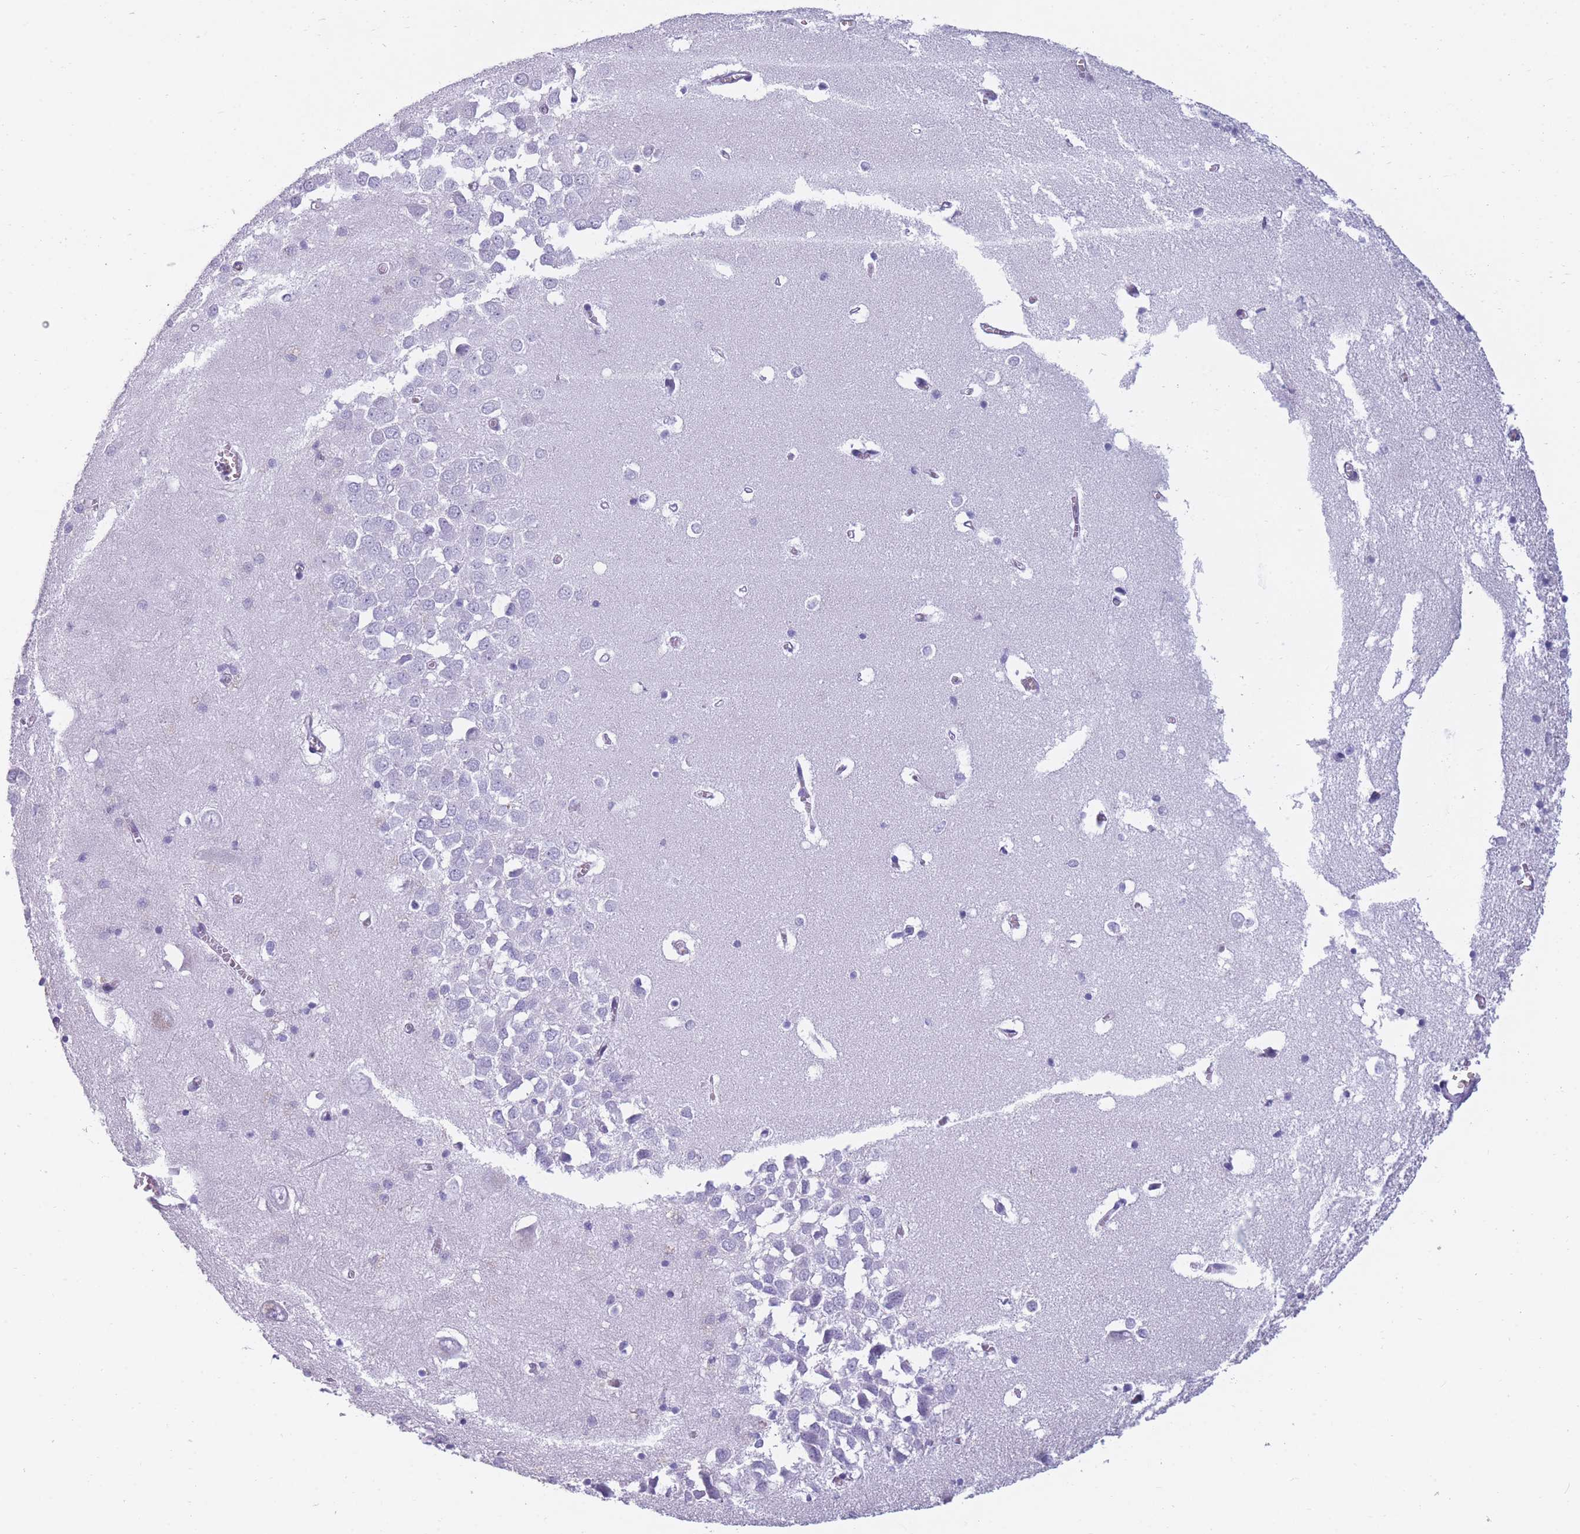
{"staining": {"intensity": "negative", "quantity": "none", "location": "none"}, "tissue": "hippocampus", "cell_type": "Glial cells", "image_type": "normal", "snomed": [{"axis": "morphology", "description": "Normal tissue, NOS"}, {"axis": "topography", "description": "Hippocampus"}], "caption": "Immunohistochemistry (IHC) image of benign hippocampus stained for a protein (brown), which shows no expression in glial cells.", "gene": "TNFSF11", "patient": {"sex": "male", "age": 70}}